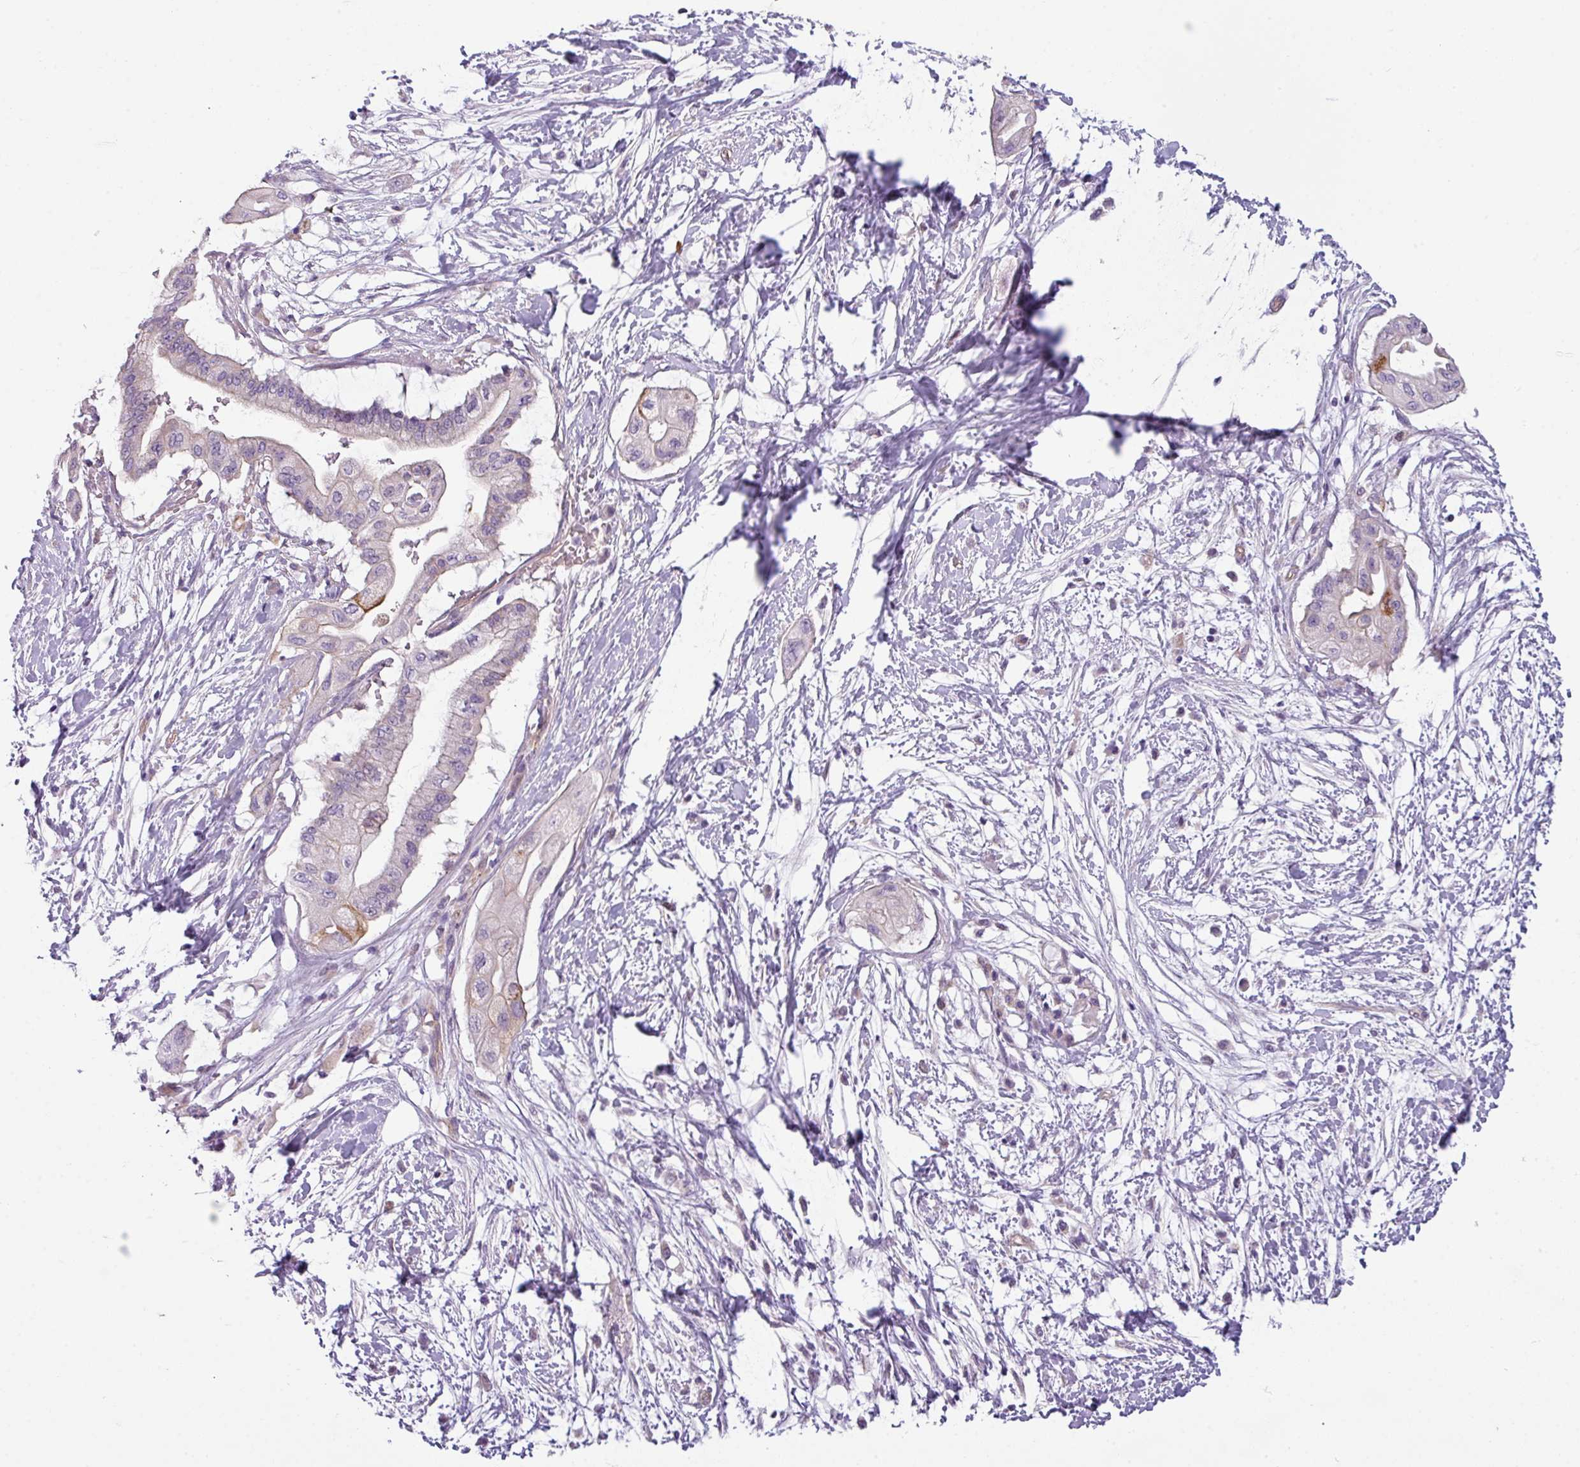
{"staining": {"intensity": "negative", "quantity": "none", "location": "none"}, "tissue": "pancreatic cancer", "cell_type": "Tumor cells", "image_type": "cancer", "snomed": [{"axis": "morphology", "description": "Adenocarcinoma, NOS"}, {"axis": "topography", "description": "Pancreas"}], "caption": "Histopathology image shows no significant protein positivity in tumor cells of pancreatic adenocarcinoma.", "gene": "BUD23", "patient": {"sex": "male", "age": 68}}